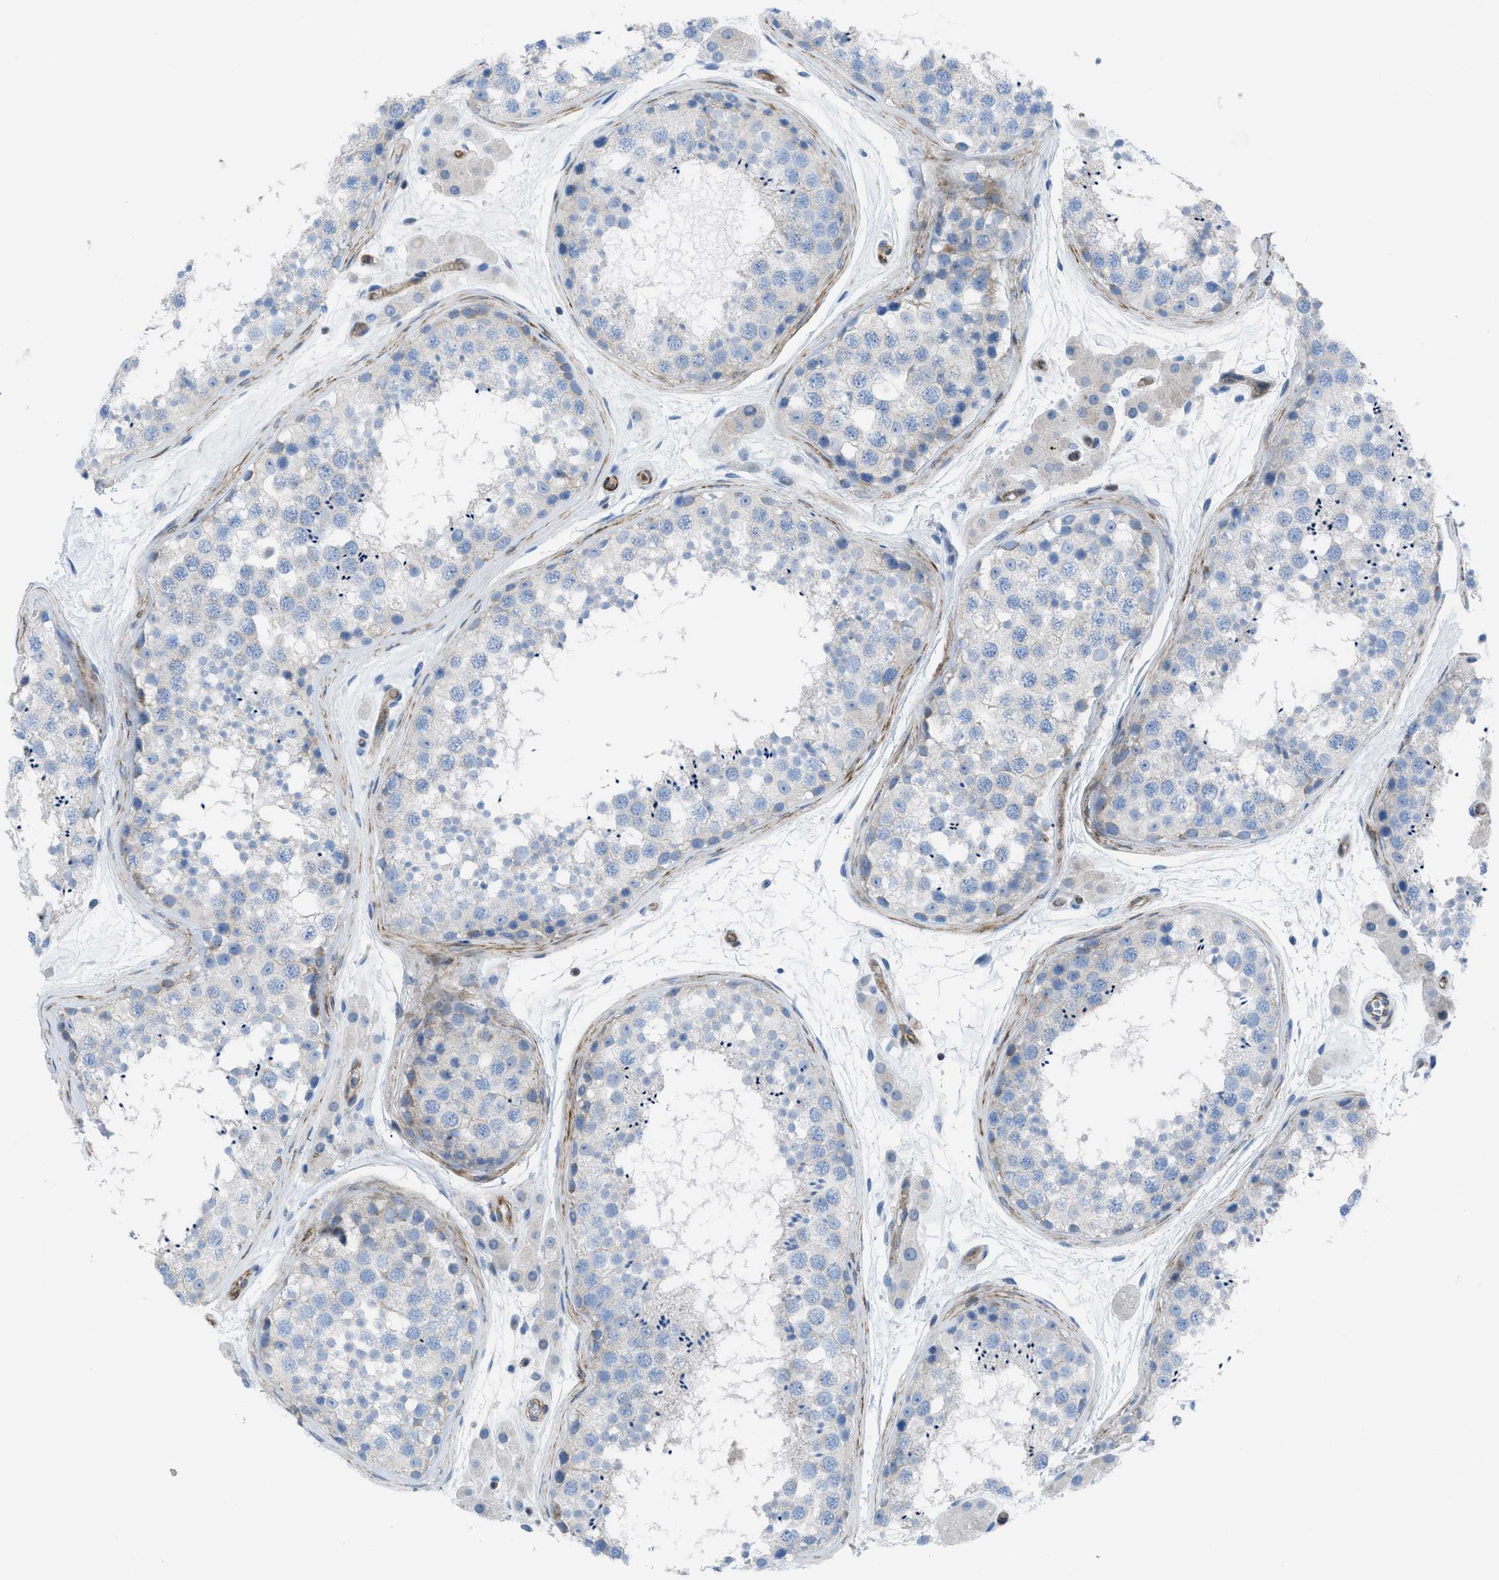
{"staining": {"intensity": "negative", "quantity": "none", "location": "none"}, "tissue": "testis", "cell_type": "Cells in seminiferous ducts", "image_type": "normal", "snomed": [{"axis": "morphology", "description": "Normal tissue, NOS"}, {"axis": "topography", "description": "Testis"}], "caption": "Normal testis was stained to show a protein in brown. There is no significant expression in cells in seminiferous ducts. (Brightfield microscopy of DAB immunohistochemistry (IHC) at high magnification).", "gene": "KCNH7", "patient": {"sex": "male", "age": 56}}